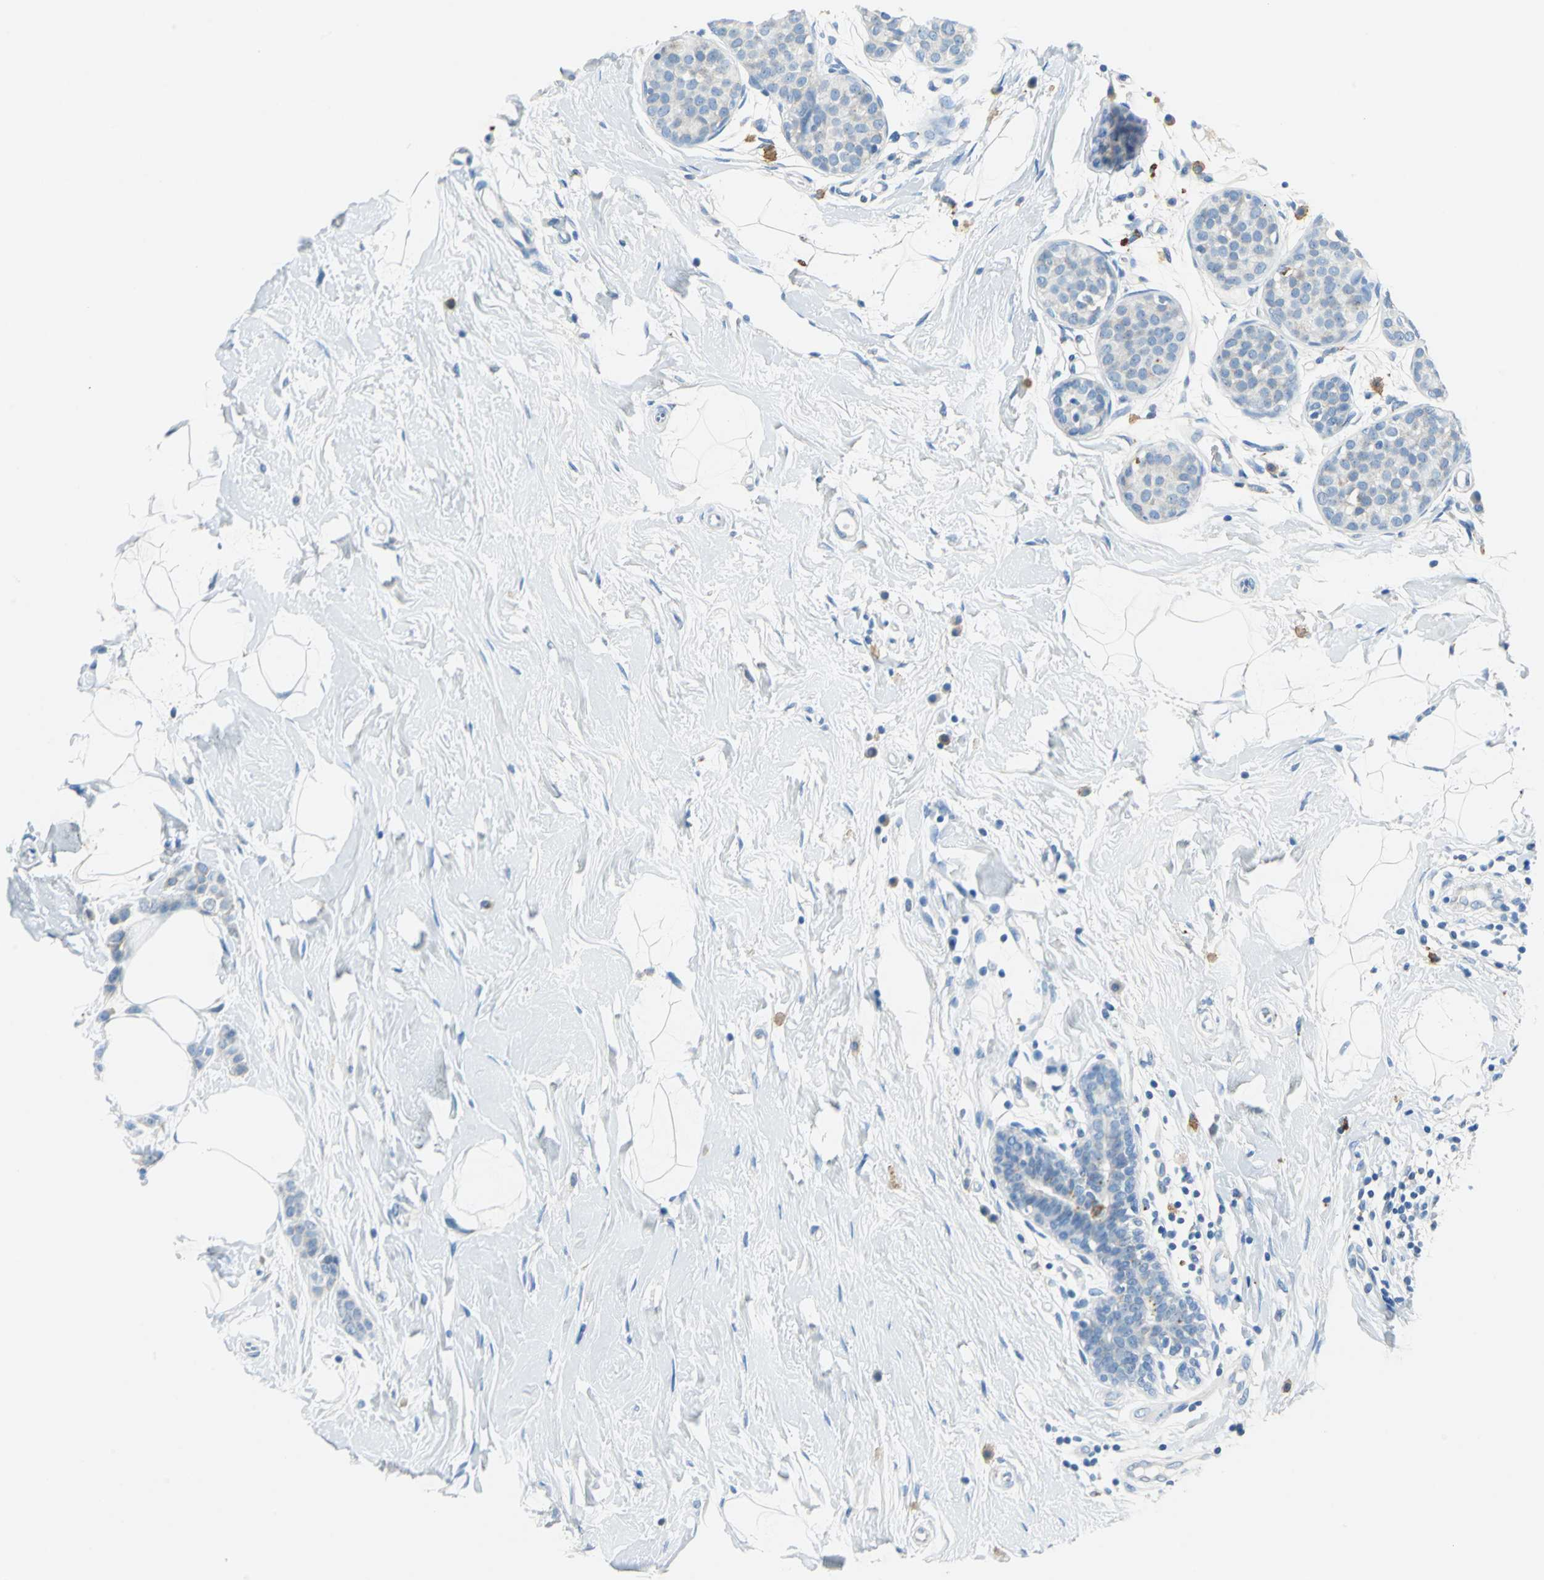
{"staining": {"intensity": "negative", "quantity": "none", "location": "none"}, "tissue": "breast cancer", "cell_type": "Tumor cells", "image_type": "cancer", "snomed": [{"axis": "morphology", "description": "Lobular carcinoma, in situ"}, {"axis": "morphology", "description": "Lobular carcinoma"}, {"axis": "topography", "description": "Breast"}], "caption": "The histopathology image reveals no staining of tumor cells in breast cancer (lobular carcinoma).", "gene": "TEX264", "patient": {"sex": "female", "age": 41}}